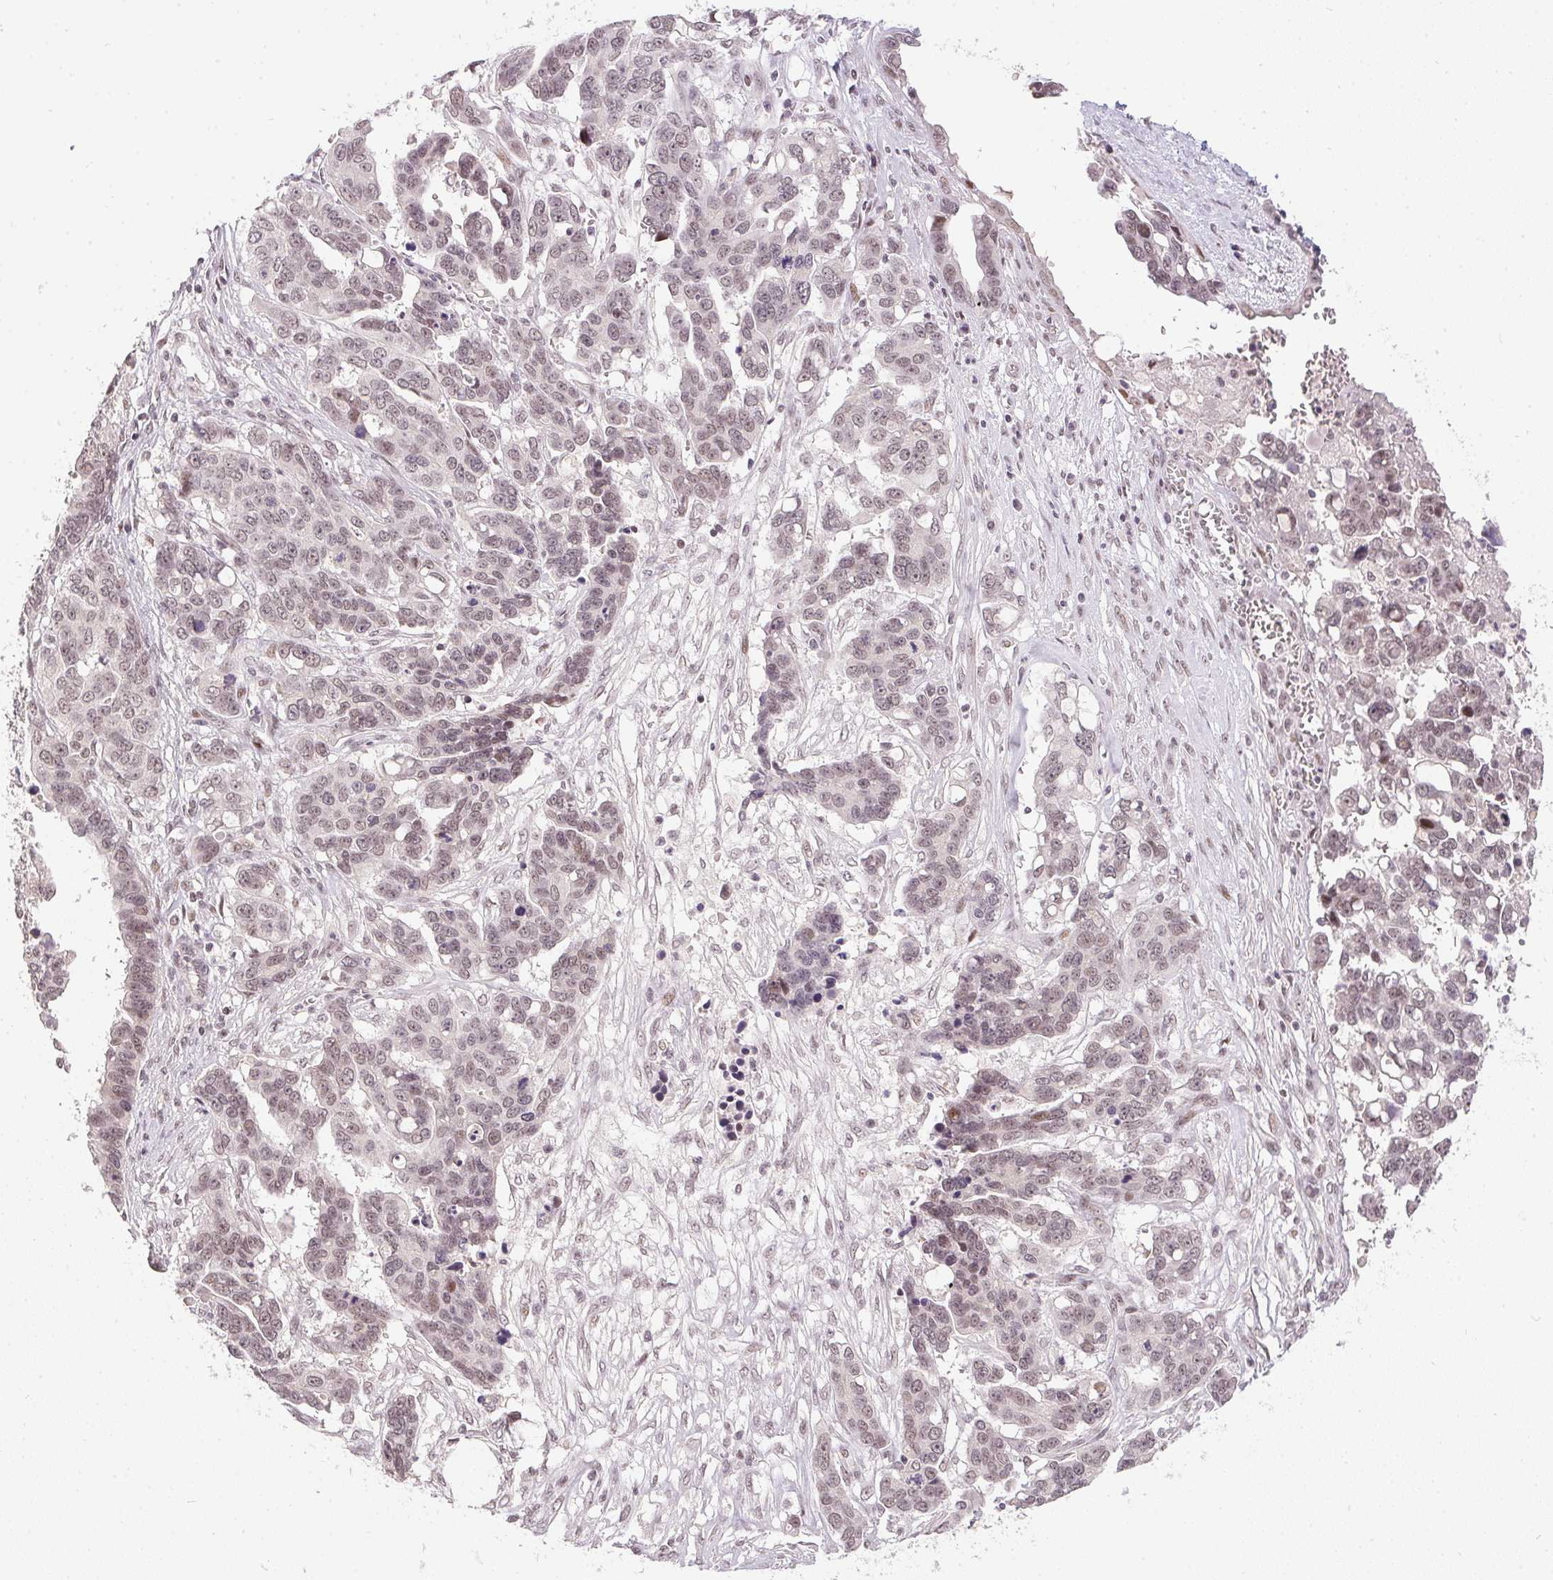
{"staining": {"intensity": "weak", "quantity": ">75%", "location": "nuclear"}, "tissue": "ovarian cancer", "cell_type": "Tumor cells", "image_type": "cancer", "snomed": [{"axis": "morphology", "description": "Carcinoma, endometroid"}, {"axis": "topography", "description": "Ovary"}], "caption": "IHC image of ovarian cancer stained for a protein (brown), which displays low levels of weak nuclear expression in approximately >75% of tumor cells.", "gene": "KDM4D", "patient": {"sex": "female", "age": 78}}